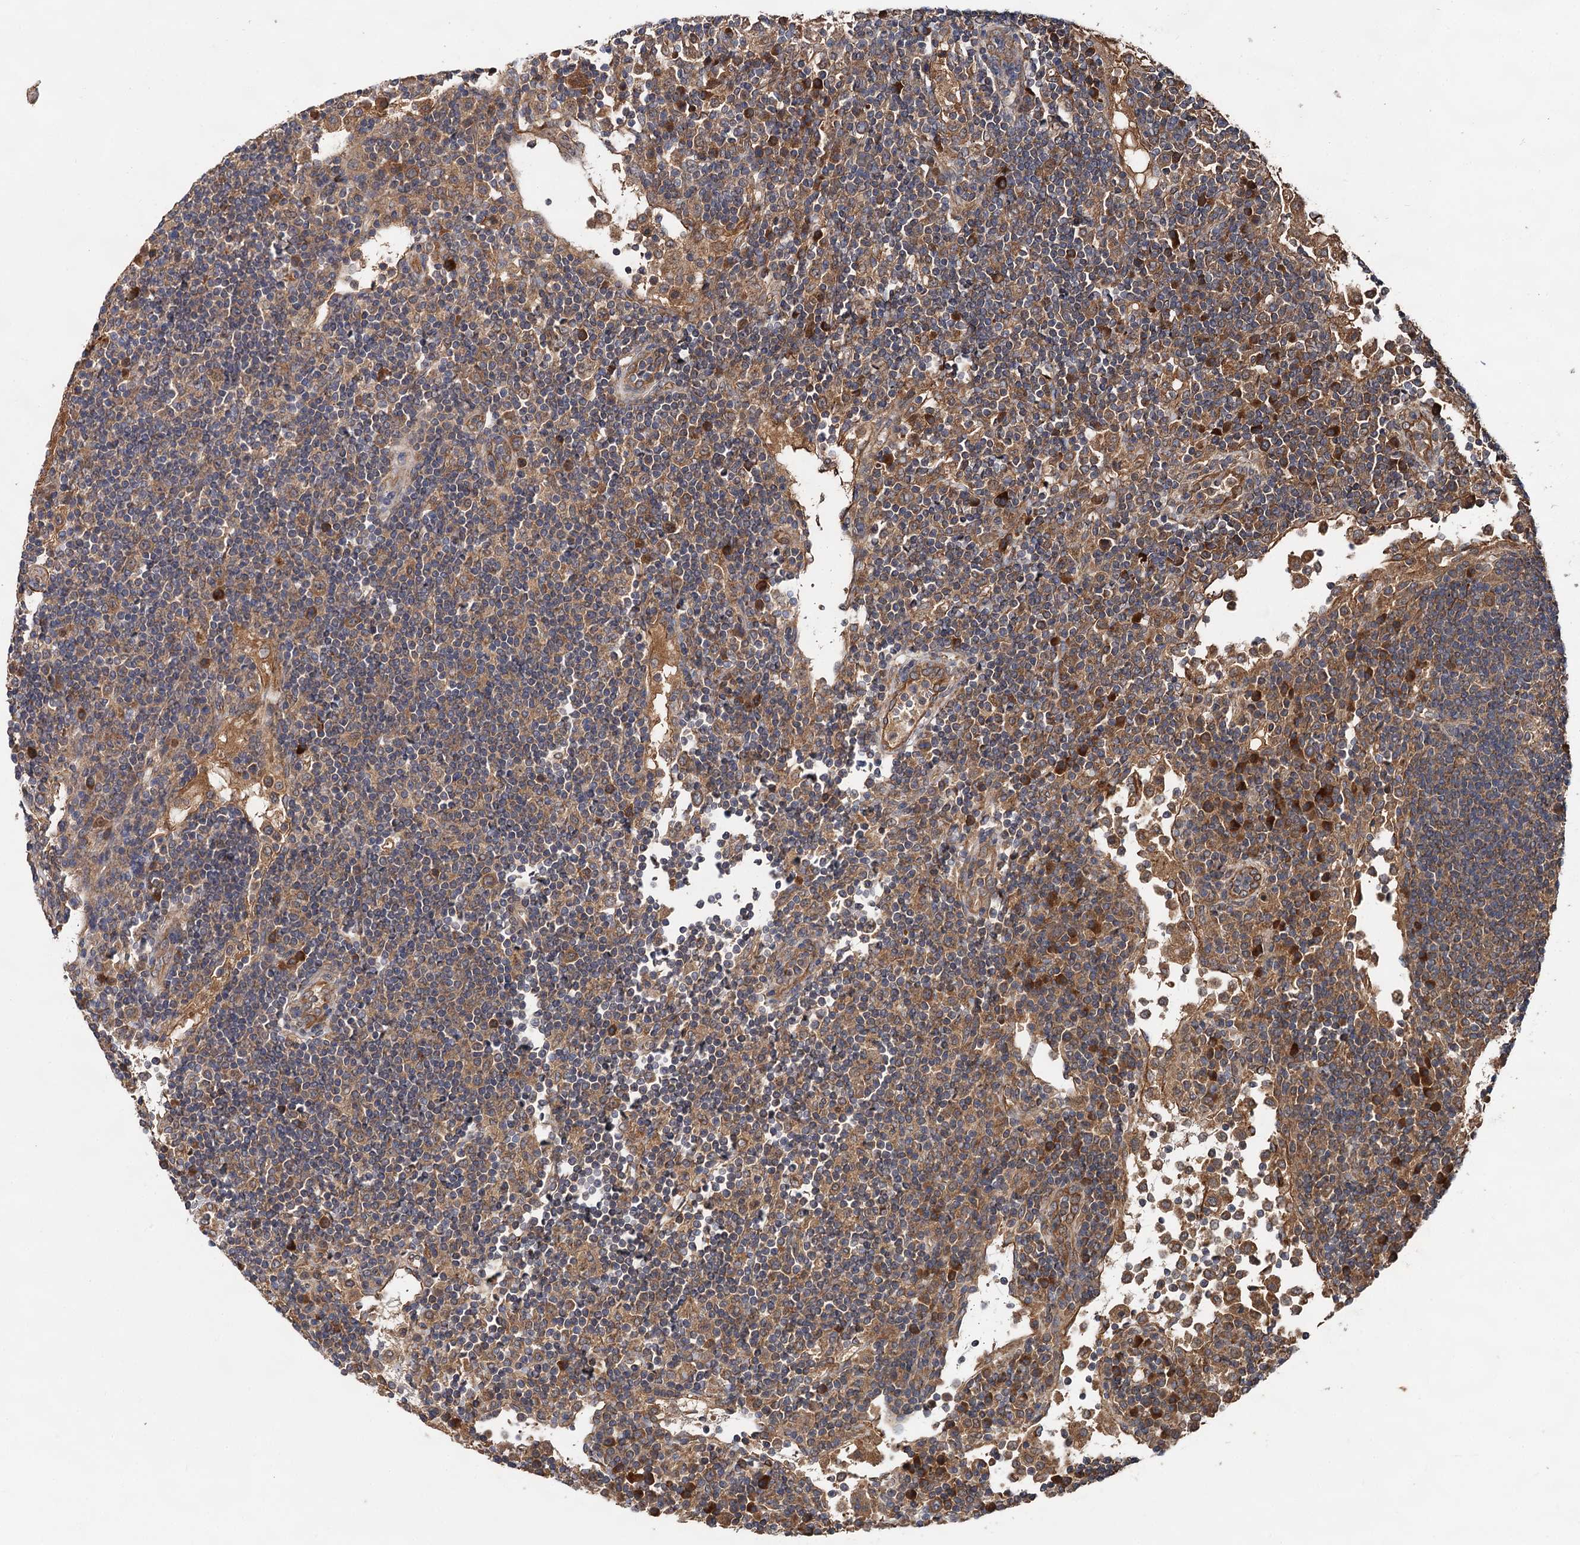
{"staining": {"intensity": "moderate", "quantity": "<25%", "location": "cytoplasmic/membranous"}, "tissue": "lymph node", "cell_type": "Germinal center cells", "image_type": "normal", "snomed": [{"axis": "morphology", "description": "Normal tissue, NOS"}, {"axis": "topography", "description": "Lymph node"}], "caption": "Immunohistochemistry (IHC) of normal human lymph node exhibits low levels of moderate cytoplasmic/membranous positivity in approximately <25% of germinal center cells.", "gene": "TEX9", "patient": {"sex": "female", "age": 53}}